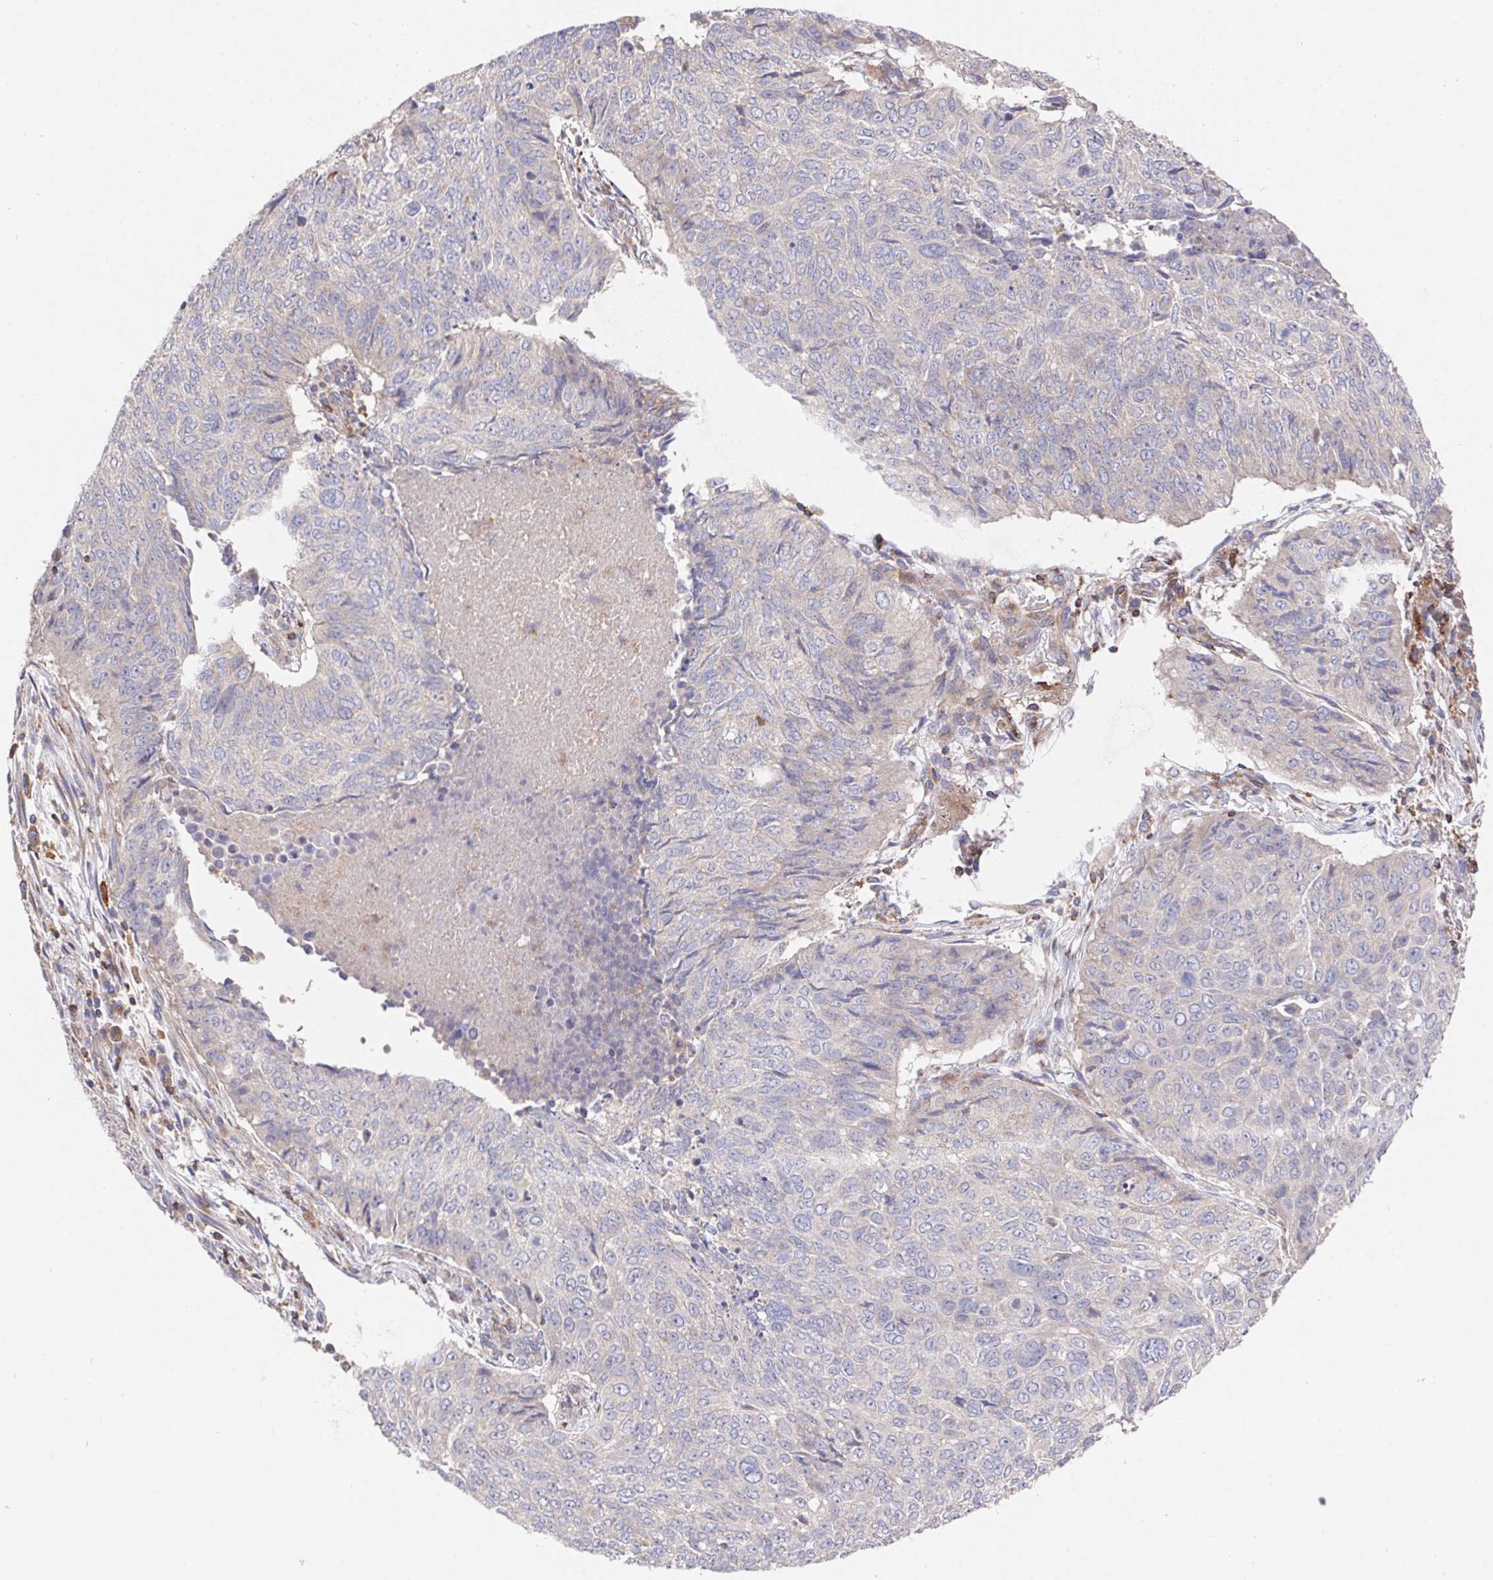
{"staining": {"intensity": "negative", "quantity": "none", "location": "none"}, "tissue": "lung cancer", "cell_type": "Tumor cells", "image_type": "cancer", "snomed": [{"axis": "morphology", "description": "Normal tissue, NOS"}, {"axis": "morphology", "description": "Squamous cell carcinoma, NOS"}, {"axis": "topography", "description": "Bronchus"}, {"axis": "topography", "description": "Lung"}], "caption": "IHC image of neoplastic tissue: human lung cancer (squamous cell carcinoma) stained with DAB reveals no significant protein expression in tumor cells.", "gene": "FAM241A", "patient": {"sex": "male", "age": 64}}